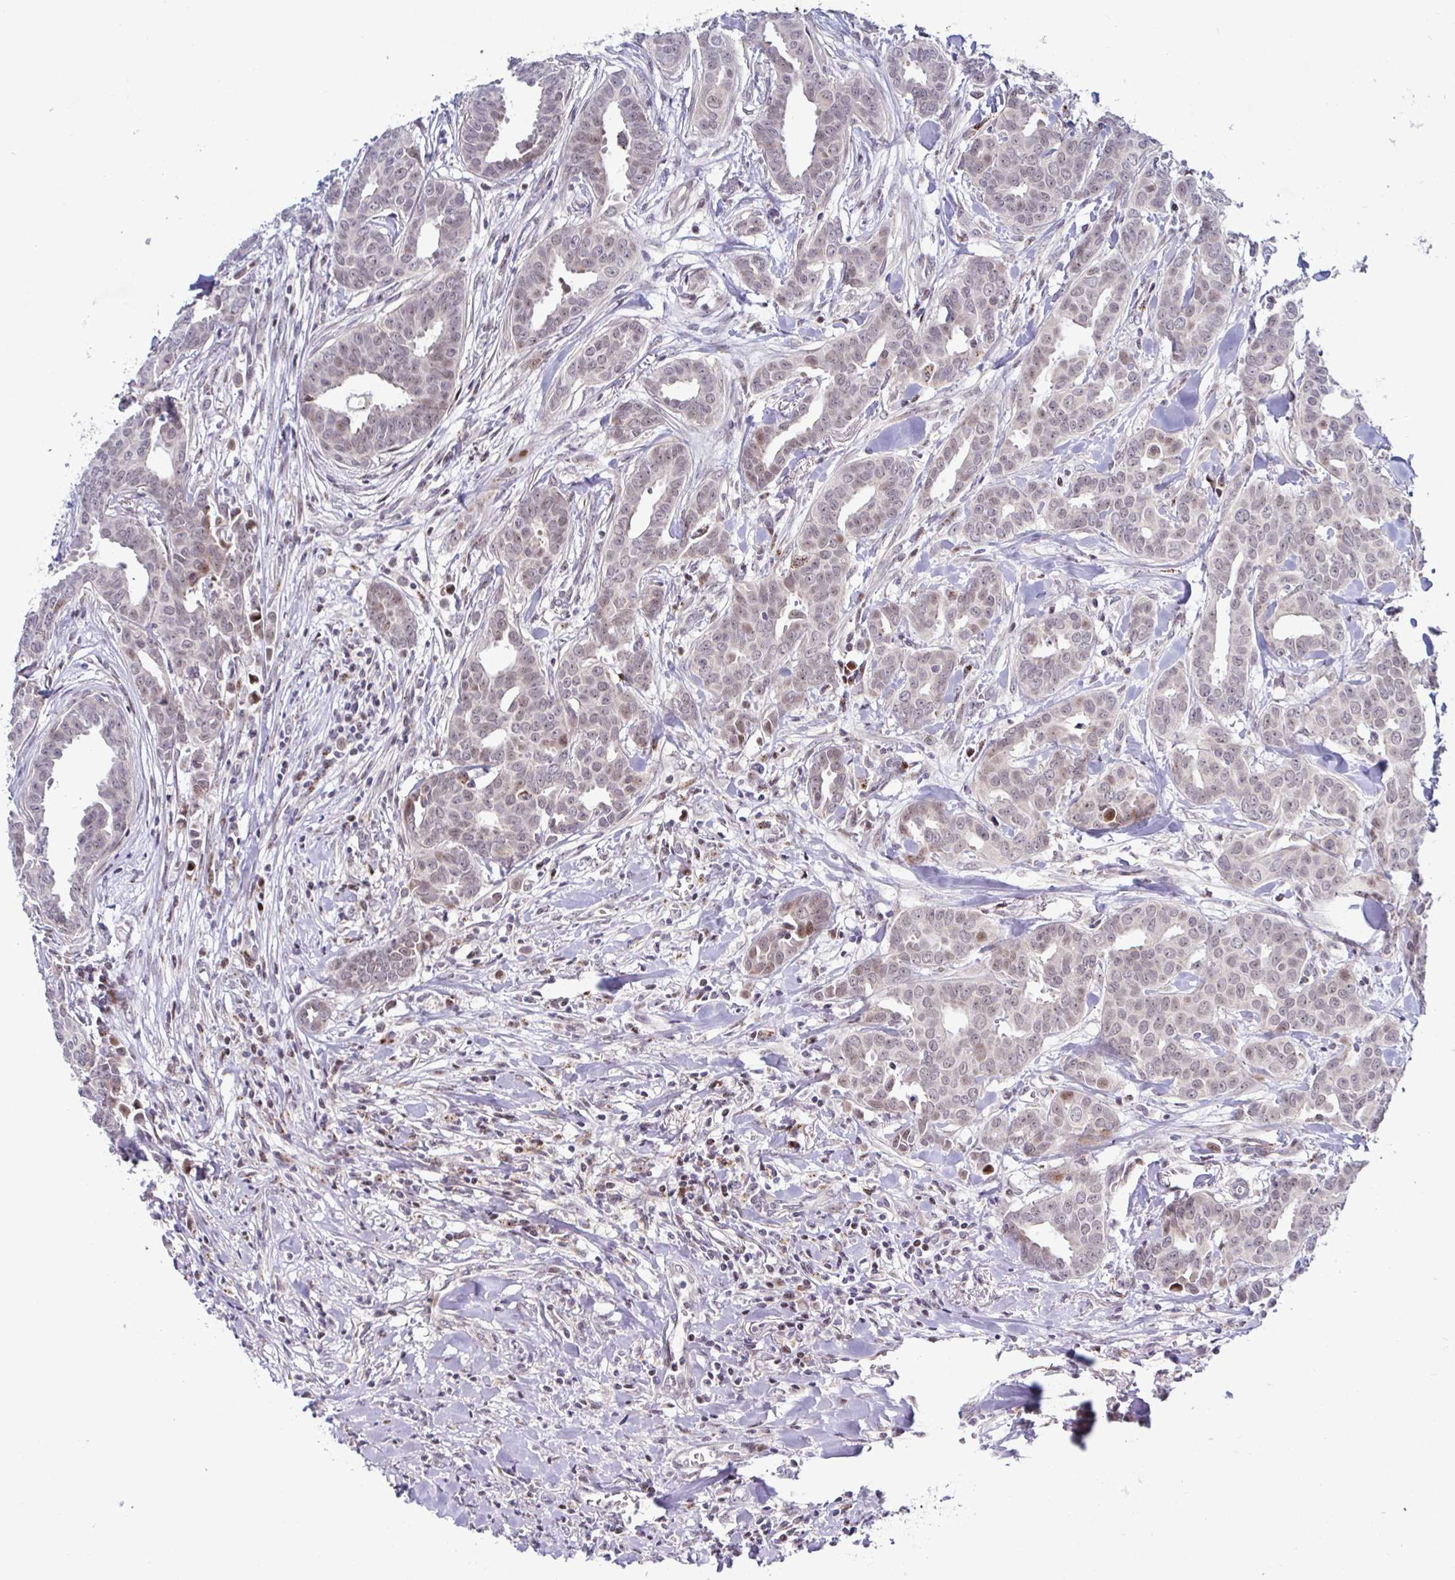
{"staining": {"intensity": "weak", "quantity": "25%-75%", "location": "nuclear"}, "tissue": "breast cancer", "cell_type": "Tumor cells", "image_type": "cancer", "snomed": [{"axis": "morphology", "description": "Duct carcinoma"}, {"axis": "topography", "description": "Breast"}], "caption": "IHC of breast infiltrating ductal carcinoma shows low levels of weak nuclear positivity in approximately 25%-75% of tumor cells. (DAB IHC with brightfield microscopy, high magnification).", "gene": "DZIP1", "patient": {"sex": "female", "age": 45}}